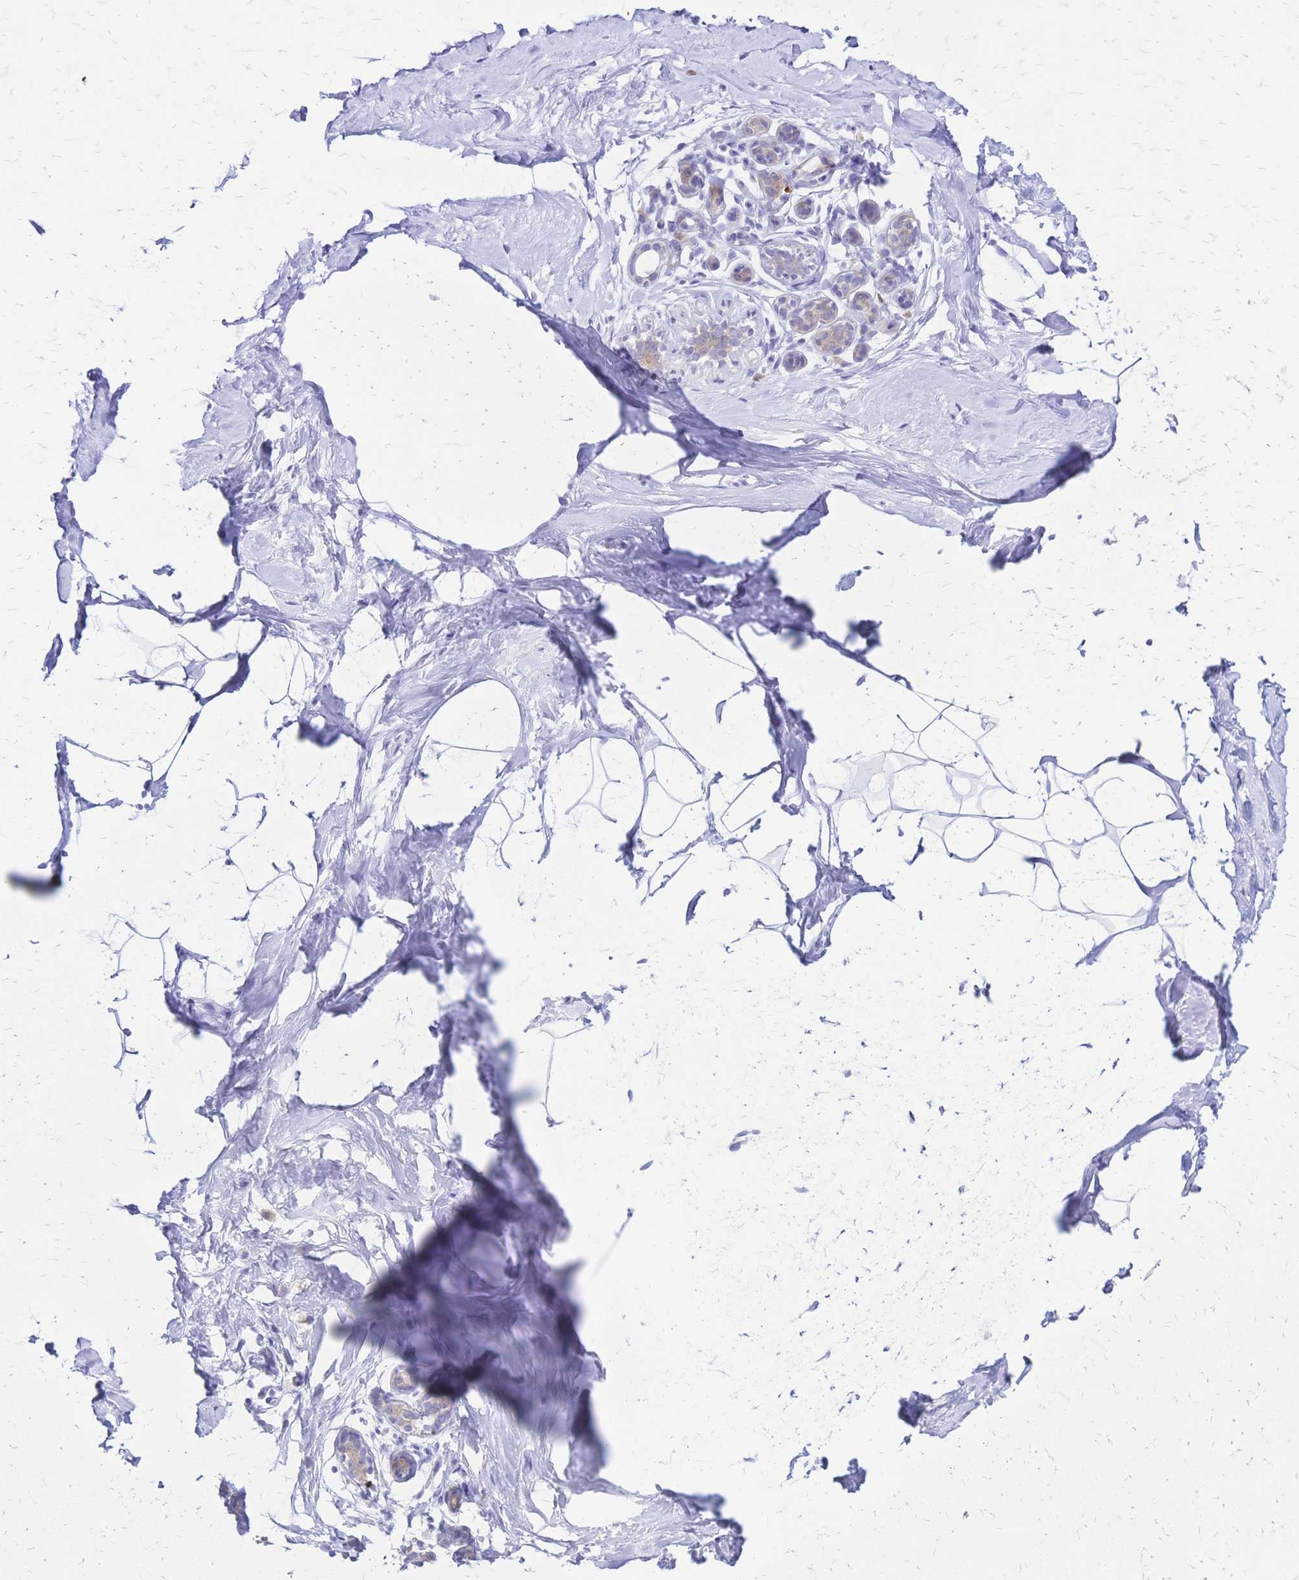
{"staining": {"intensity": "negative", "quantity": "none", "location": "none"}, "tissue": "breast", "cell_type": "Adipocytes", "image_type": "normal", "snomed": [{"axis": "morphology", "description": "Normal tissue, NOS"}, {"axis": "topography", "description": "Breast"}], "caption": "Adipocytes show no significant protein staining in normal breast. (DAB immunohistochemistry with hematoxylin counter stain).", "gene": "GRB7", "patient": {"sex": "female", "age": 32}}